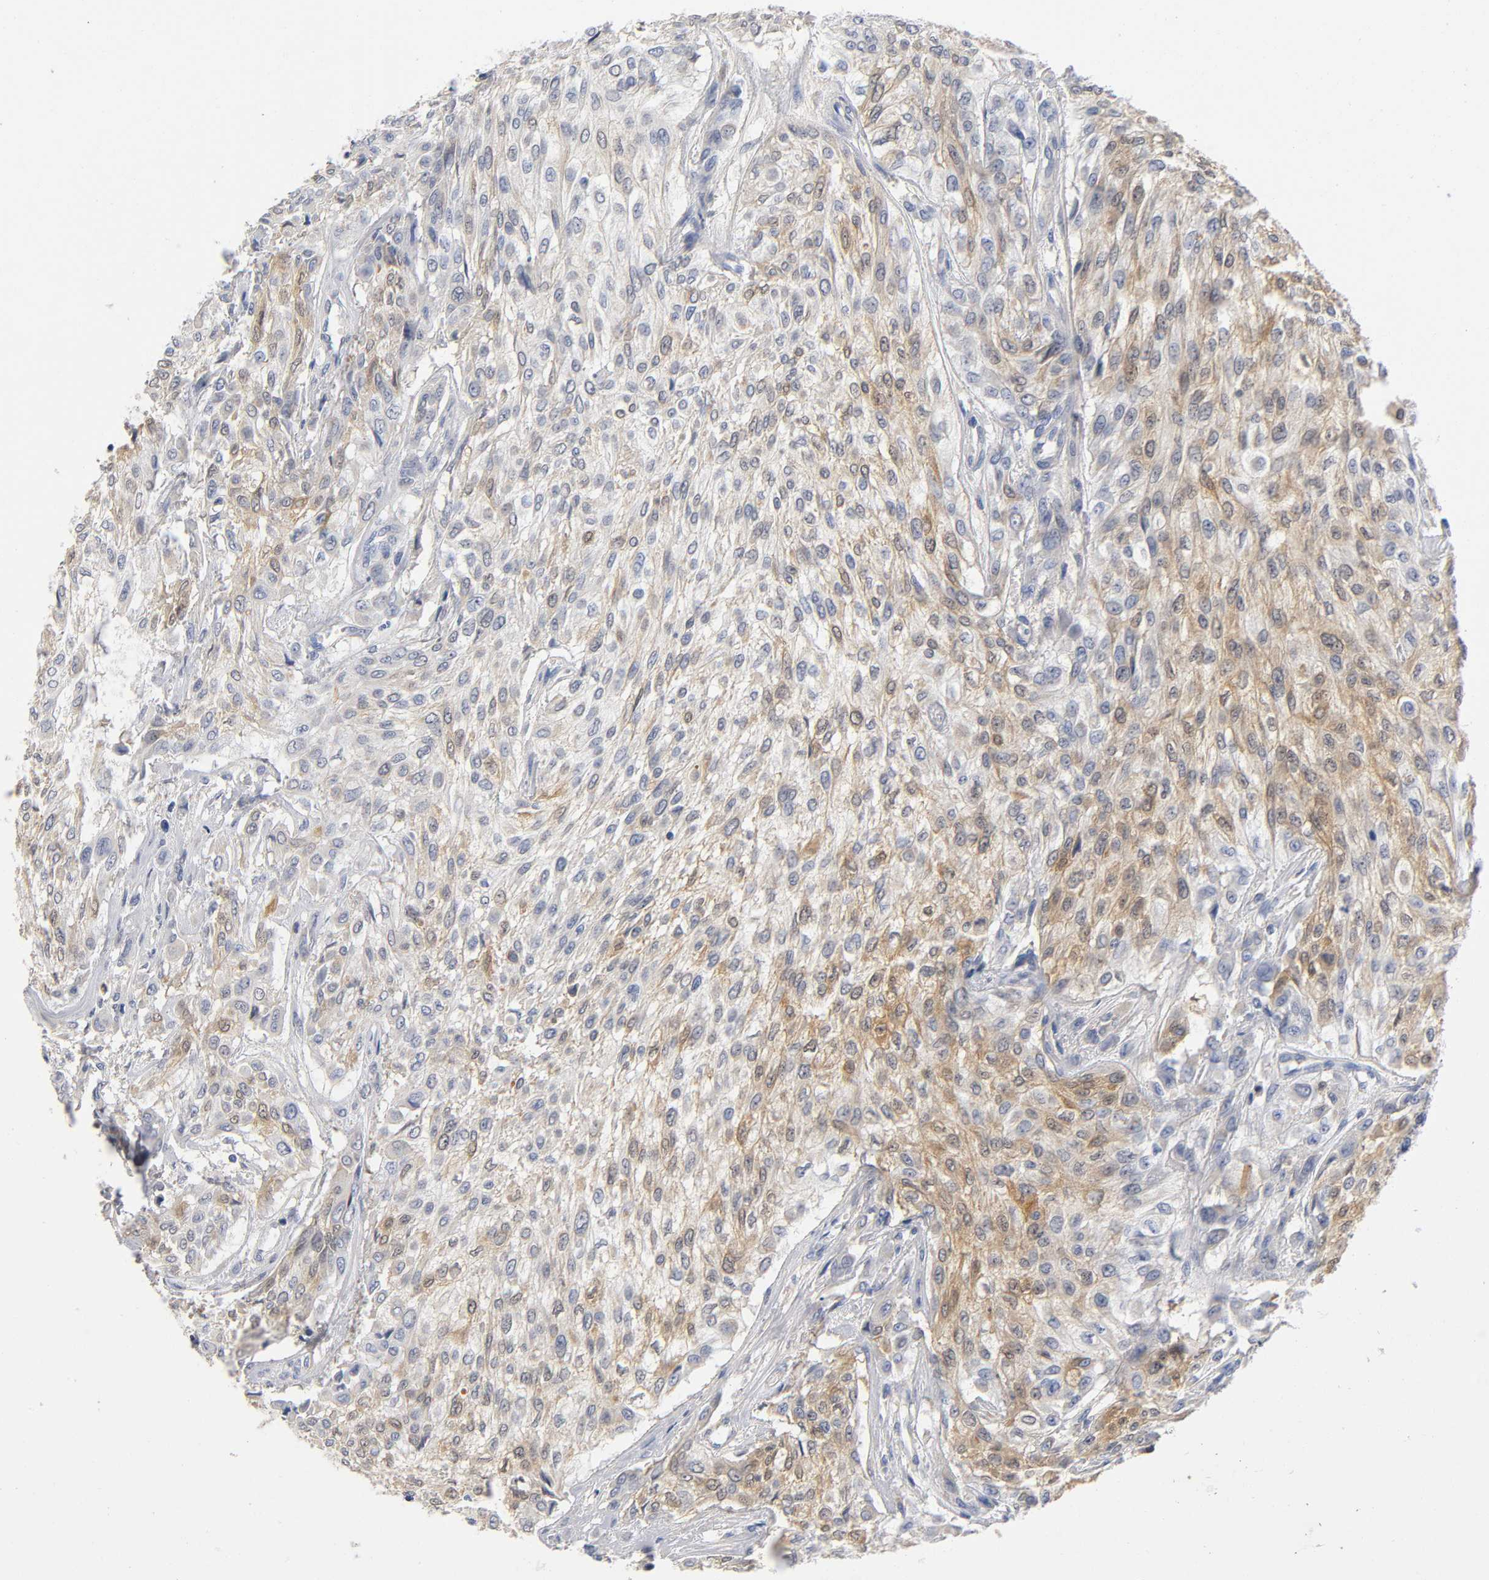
{"staining": {"intensity": "weak", "quantity": "25%-75%", "location": "cytoplasmic/membranous"}, "tissue": "urothelial cancer", "cell_type": "Tumor cells", "image_type": "cancer", "snomed": [{"axis": "morphology", "description": "Urothelial carcinoma, High grade"}, {"axis": "topography", "description": "Urinary bladder"}], "caption": "Immunohistochemistry micrograph of neoplastic tissue: human high-grade urothelial carcinoma stained using immunohistochemistry displays low levels of weak protein expression localized specifically in the cytoplasmic/membranous of tumor cells, appearing as a cytoplasmic/membranous brown color.", "gene": "TNC", "patient": {"sex": "male", "age": 57}}